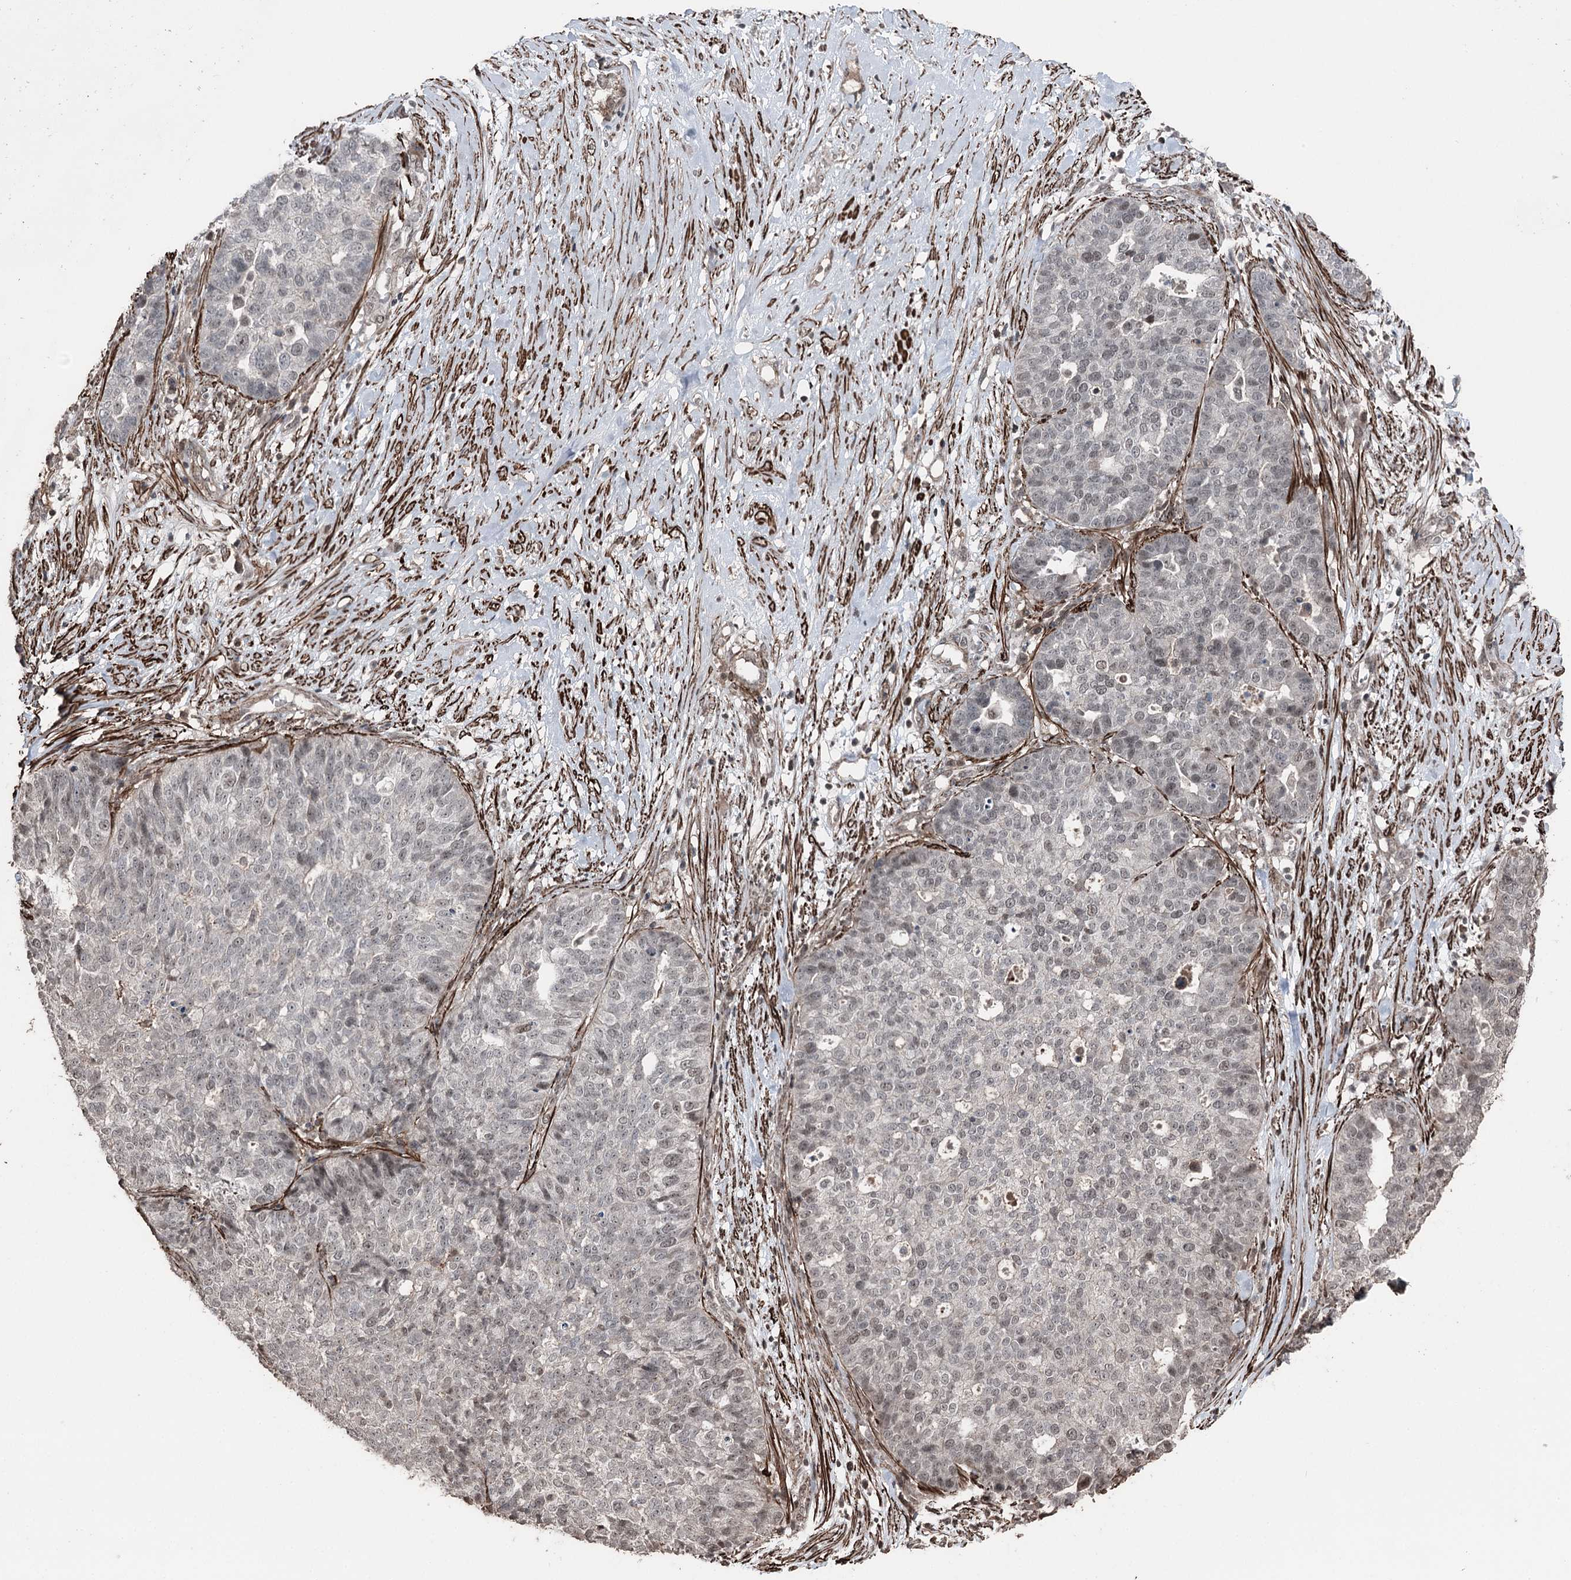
{"staining": {"intensity": "weak", "quantity": "<25%", "location": "nuclear"}, "tissue": "ovarian cancer", "cell_type": "Tumor cells", "image_type": "cancer", "snomed": [{"axis": "morphology", "description": "Cystadenocarcinoma, serous, NOS"}, {"axis": "topography", "description": "Ovary"}], "caption": "Immunohistochemistry (IHC) histopathology image of neoplastic tissue: ovarian cancer stained with DAB displays no significant protein positivity in tumor cells. The staining was performed using DAB to visualize the protein expression in brown, while the nuclei were stained in blue with hematoxylin (Magnification: 20x).", "gene": "CCDC82", "patient": {"sex": "female", "age": 59}}